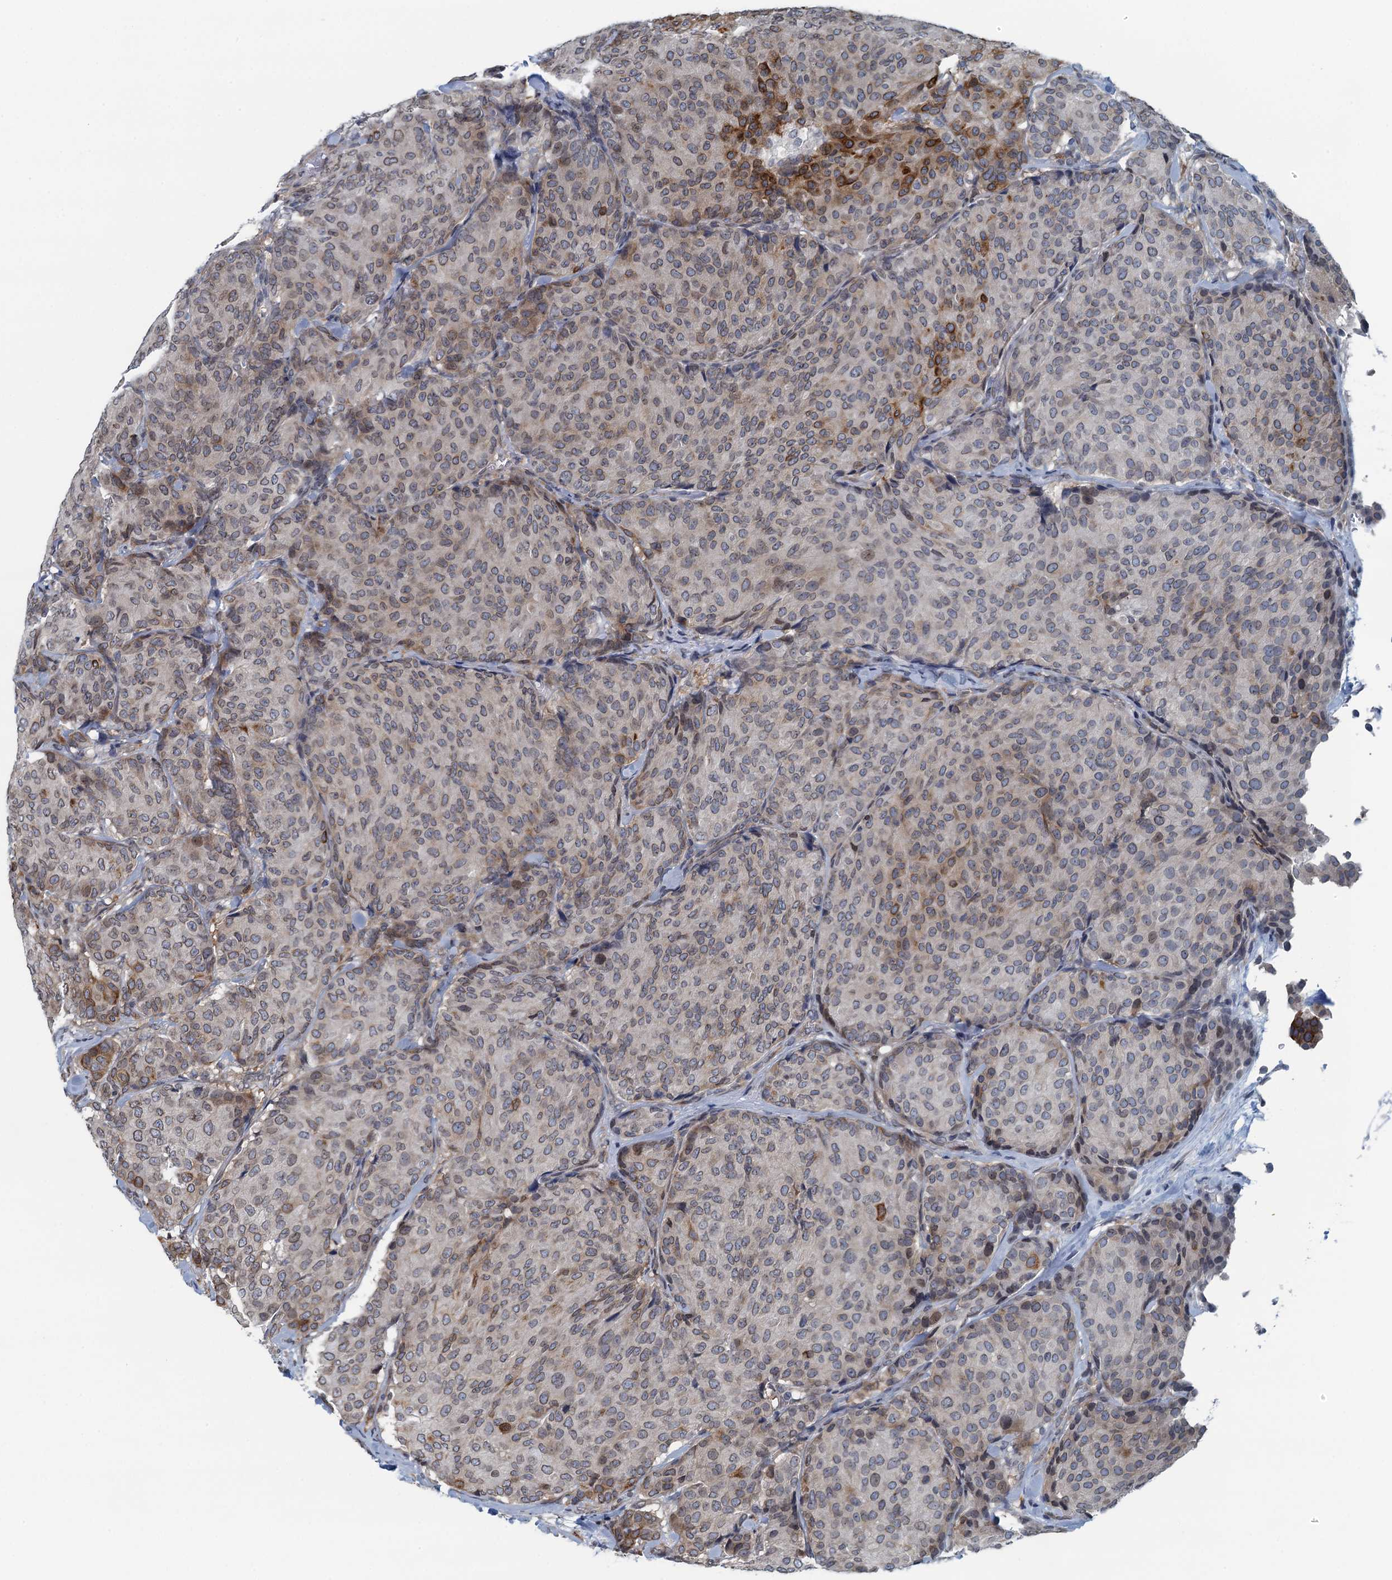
{"staining": {"intensity": "weak", "quantity": ">75%", "location": "cytoplasmic/membranous,nuclear"}, "tissue": "breast cancer", "cell_type": "Tumor cells", "image_type": "cancer", "snomed": [{"axis": "morphology", "description": "Duct carcinoma"}, {"axis": "topography", "description": "Breast"}], "caption": "Immunohistochemical staining of breast cancer exhibits weak cytoplasmic/membranous and nuclear protein positivity in about >75% of tumor cells.", "gene": "CCDC34", "patient": {"sex": "female", "age": 75}}